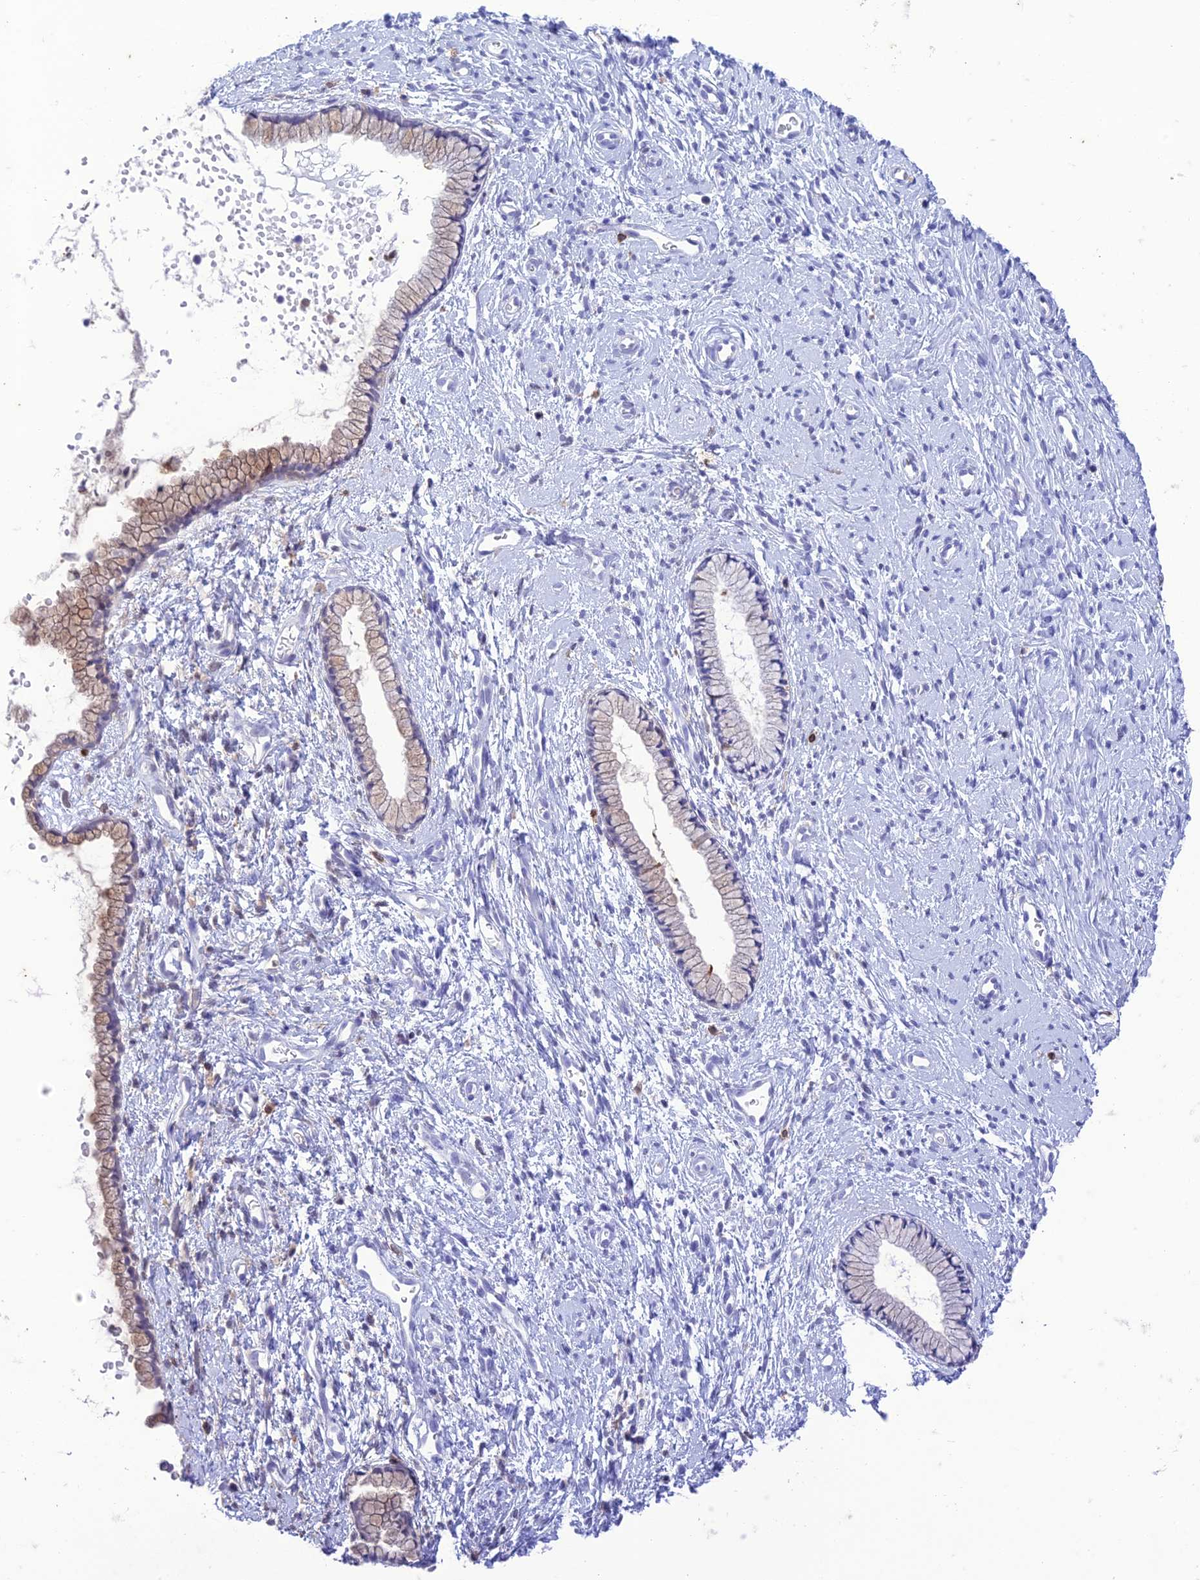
{"staining": {"intensity": "weak", "quantity": "<25%", "location": "cytoplasmic/membranous"}, "tissue": "cervix", "cell_type": "Glandular cells", "image_type": "normal", "snomed": [{"axis": "morphology", "description": "Normal tissue, NOS"}, {"axis": "topography", "description": "Cervix"}], "caption": "This is an IHC image of unremarkable human cervix. There is no positivity in glandular cells.", "gene": "FGF7", "patient": {"sex": "female", "age": 57}}